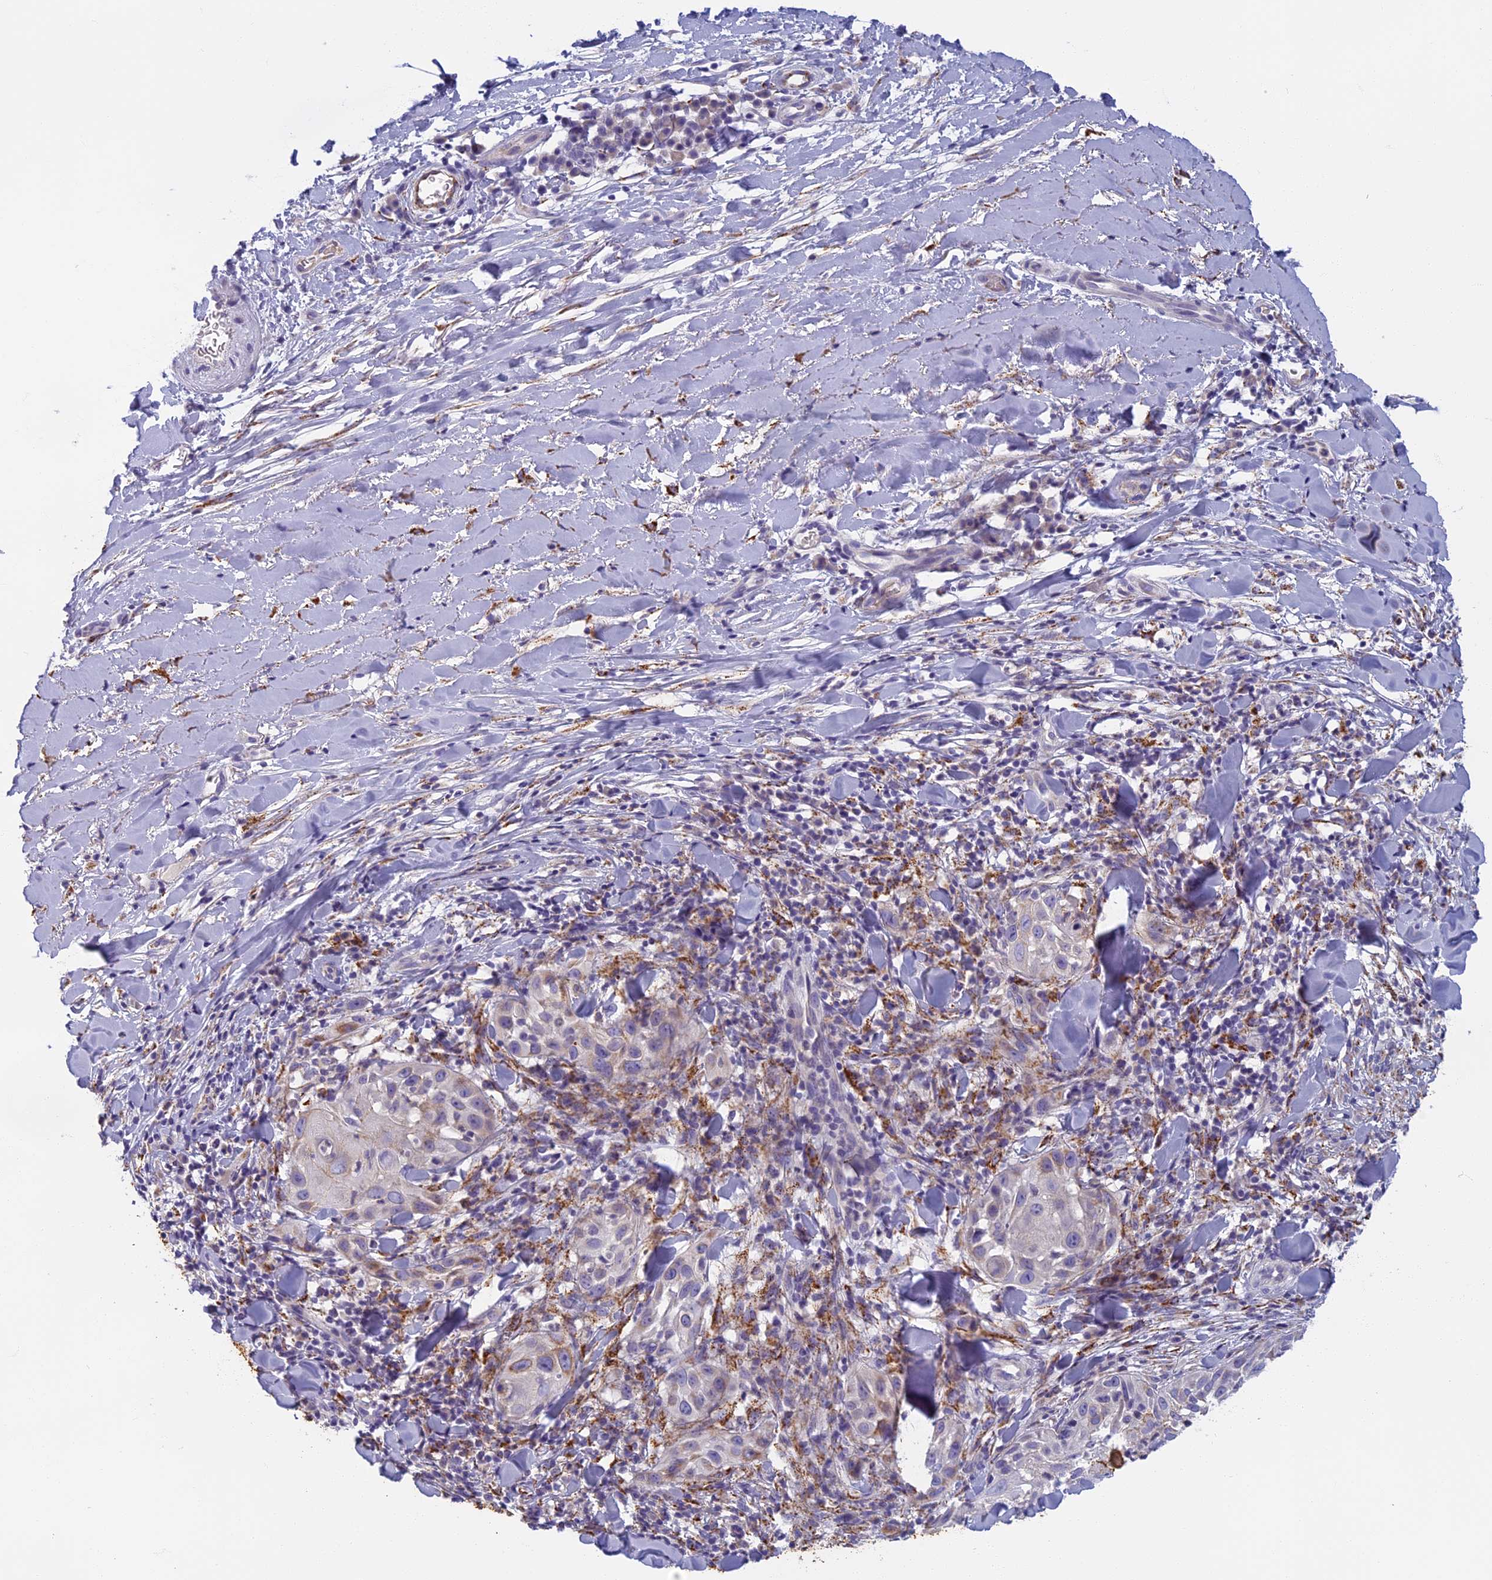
{"staining": {"intensity": "moderate", "quantity": "<25%", "location": "cytoplasmic/membranous"}, "tissue": "skin cancer", "cell_type": "Tumor cells", "image_type": "cancer", "snomed": [{"axis": "morphology", "description": "Squamous cell carcinoma, NOS"}, {"axis": "topography", "description": "Skin"}], "caption": "Approximately <25% of tumor cells in squamous cell carcinoma (skin) show moderate cytoplasmic/membranous protein expression as visualized by brown immunohistochemical staining.", "gene": "SEMA7A", "patient": {"sex": "female", "age": 44}}